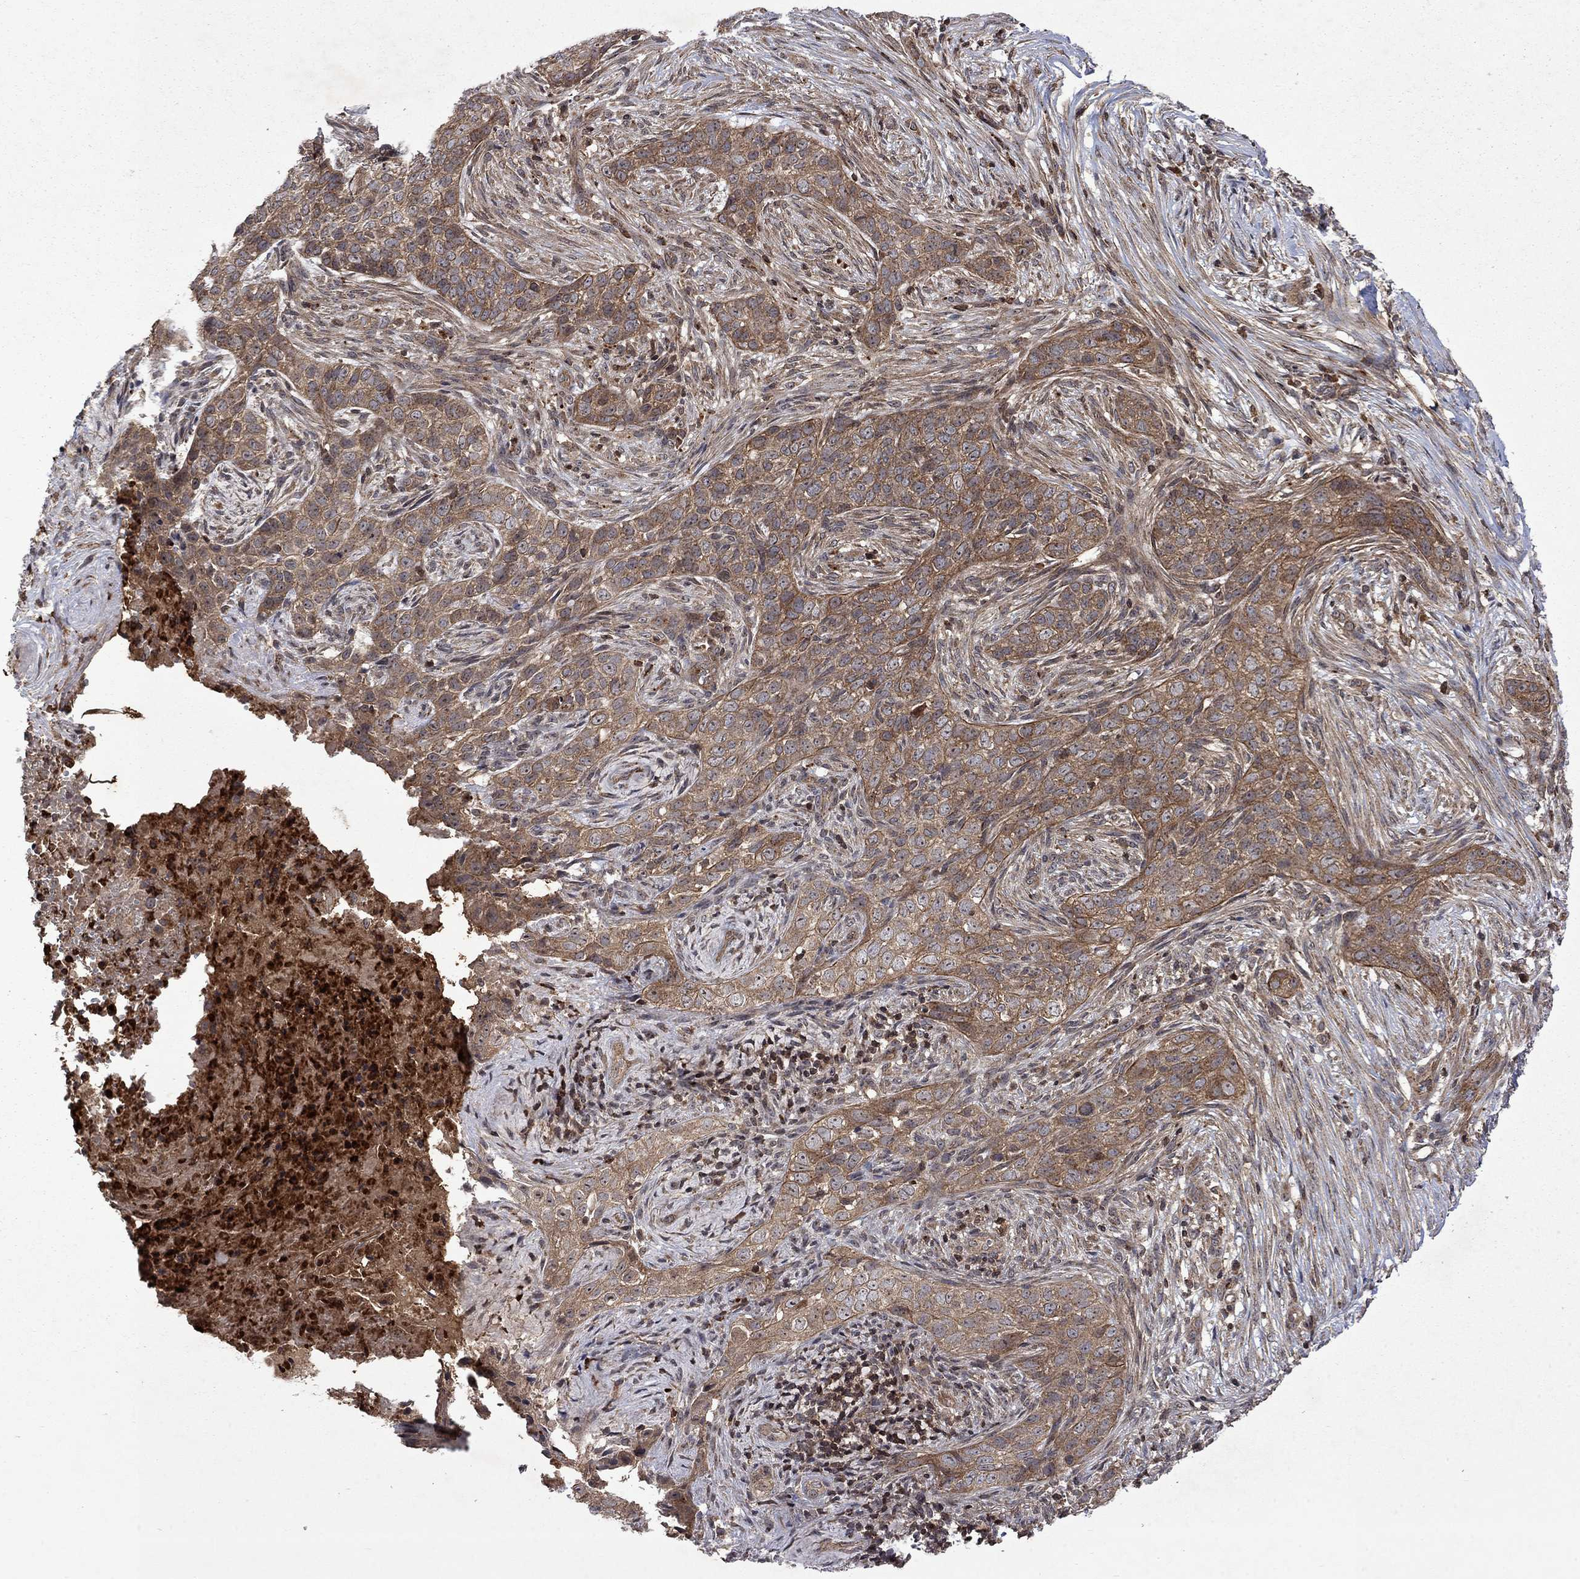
{"staining": {"intensity": "moderate", "quantity": ">75%", "location": "cytoplasmic/membranous"}, "tissue": "skin cancer", "cell_type": "Tumor cells", "image_type": "cancer", "snomed": [{"axis": "morphology", "description": "Squamous cell carcinoma, NOS"}, {"axis": "topography", "description": "Skin"}], "caption": "A high-resolution histopathology image shows immunohistochemistry staining of skin cancer, which reveals moderate cytoplasmic/membranous expression in approximately >75% of tumor cells.", "gene": "TMEM33", "patient": {"sex": "male", "age": 88}}